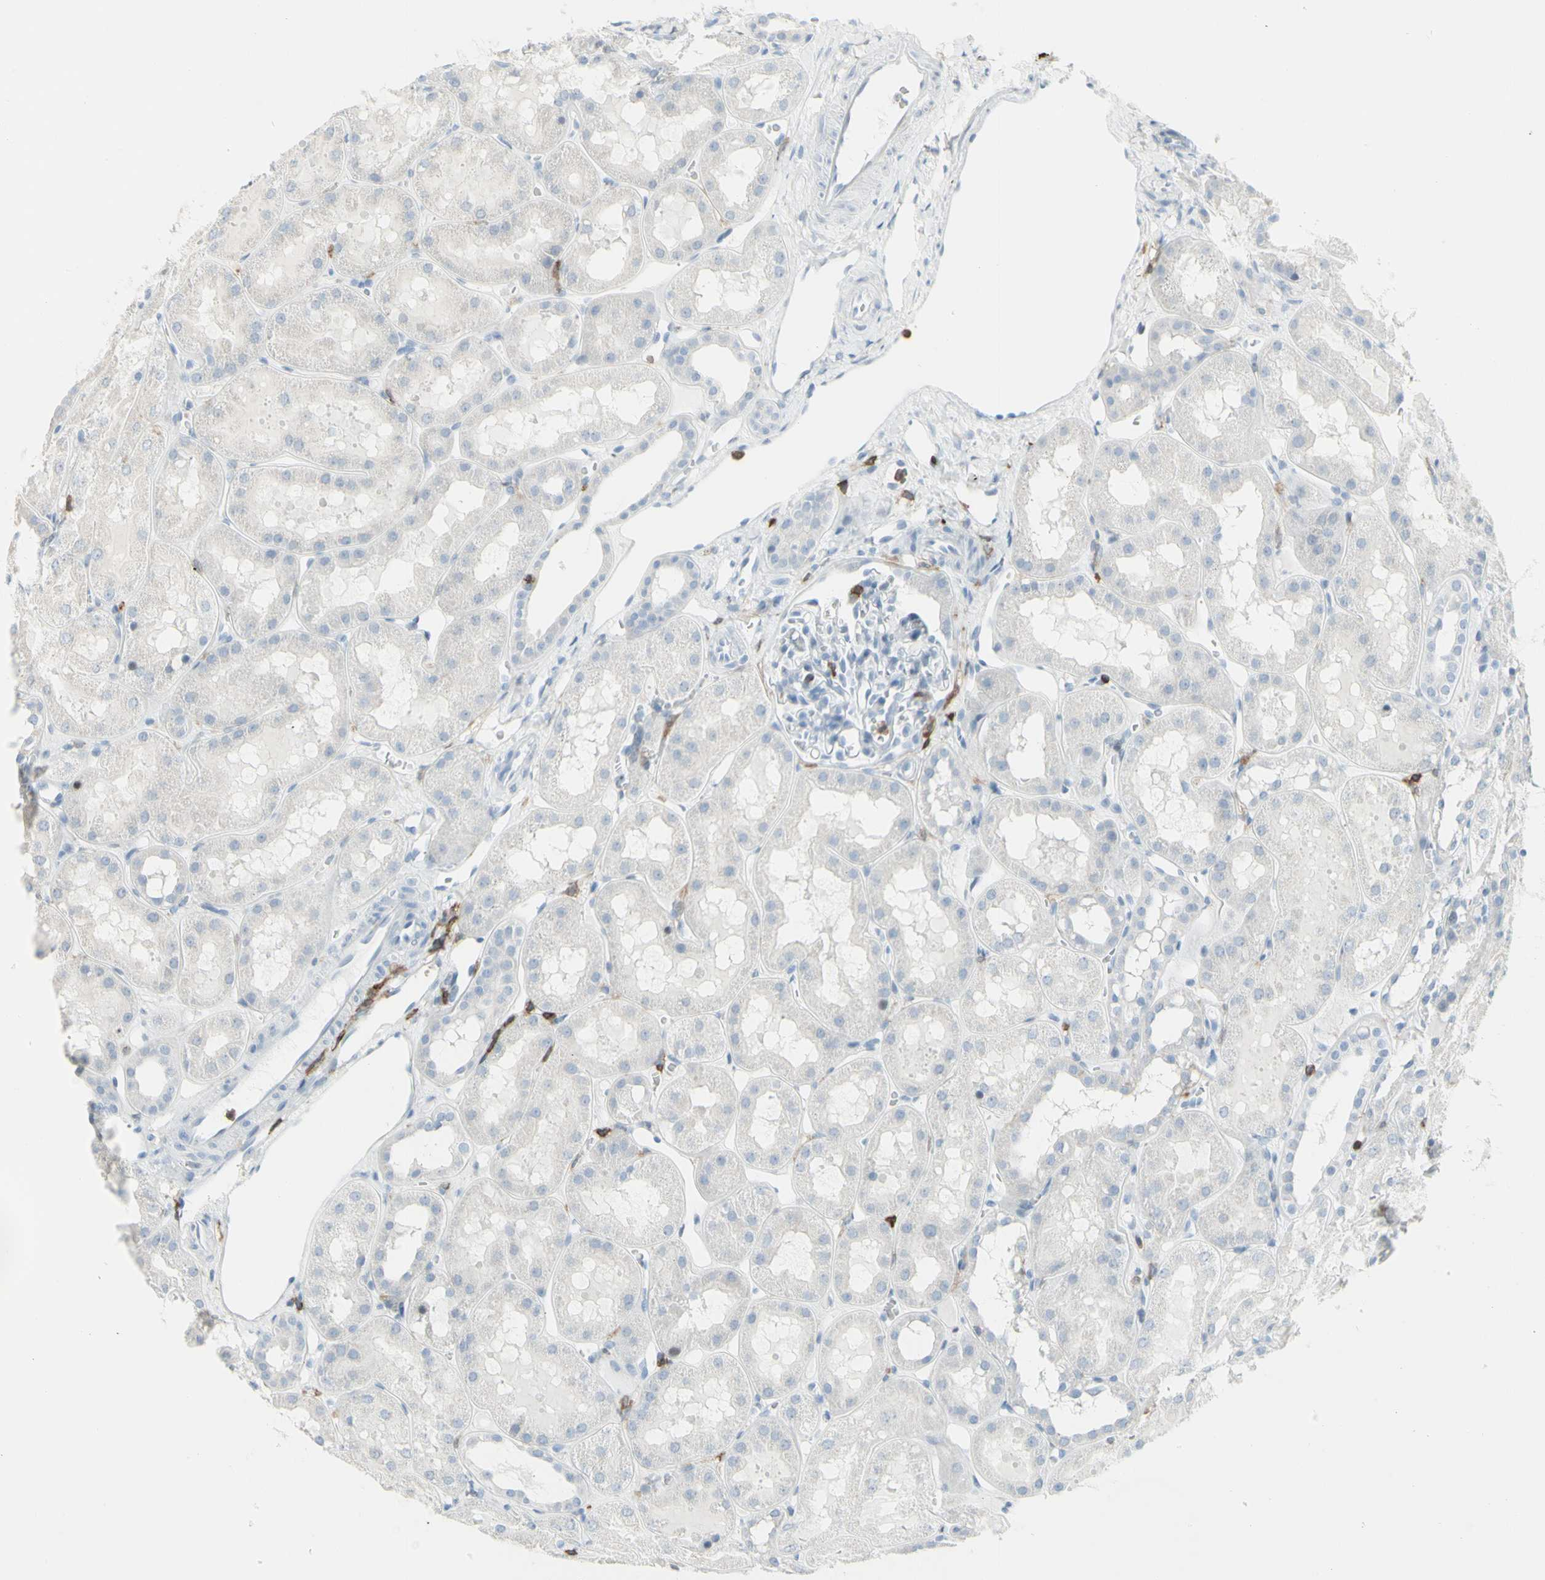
{"staining": {"intensity": "negative", "quantity": "none", "location": "none"}, "tissue": "kidney", "cell_type": "Cells in glomeruli", "image_type": "normal", "snomed": [{"axis": "morphology", "description": "Normal tissue, NOS"}, {"axis": "topography", "description": "Kidney"}, {"axis": "topography", "description": "Urinary bladder"}], "caption": "This micrograph is of unremarkable kidney stained with immunohistochemistry to label a protein in brown with the nuclei are counter-stained blue. There is no expression in cells in glomeruli.", "gene": "NRG1", "patient": {"sex": "male", "age": 16}}